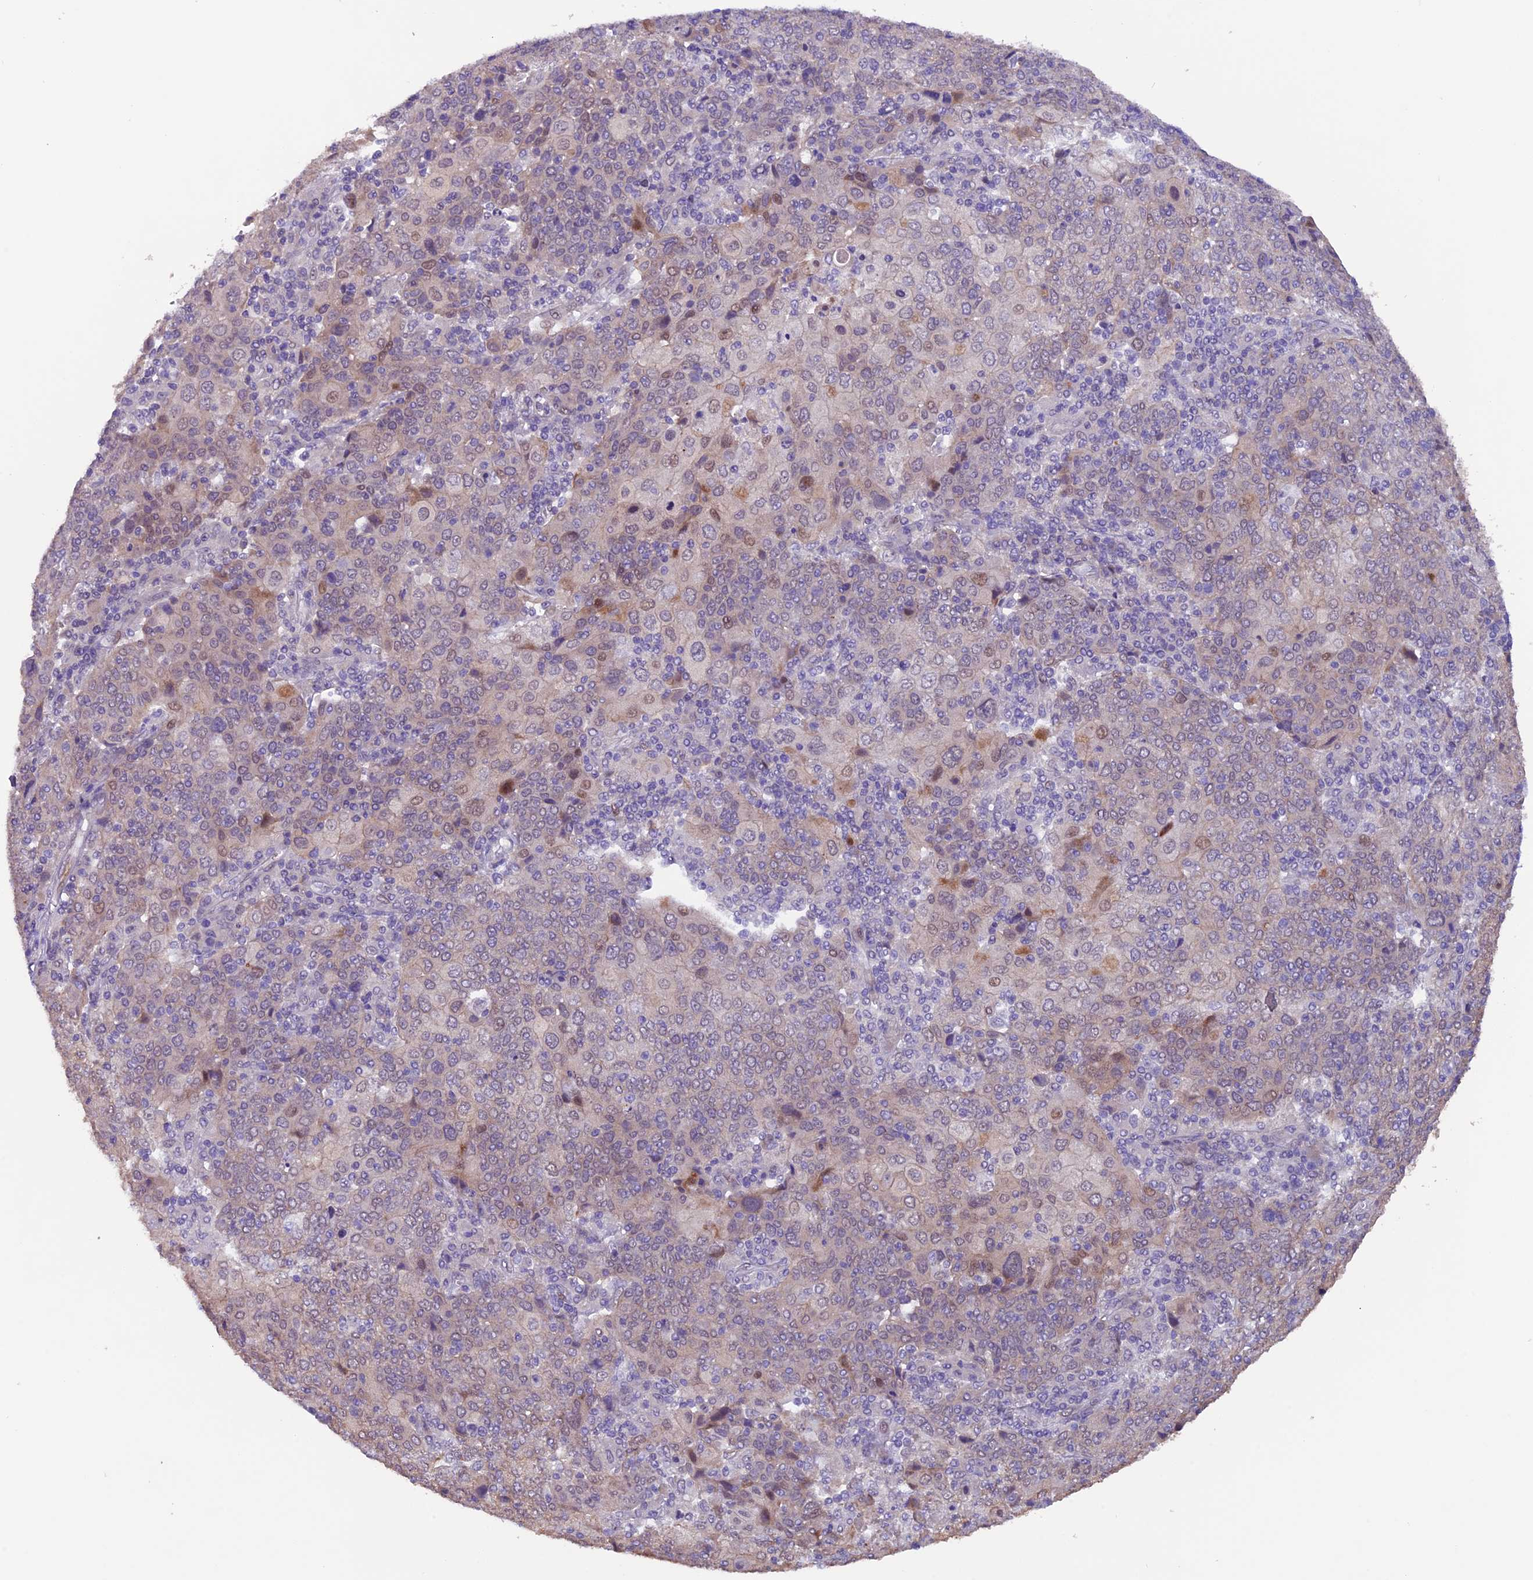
{"staining": {"intensity": "weak", "quantity": "<25%", "location": "cytoplasmic/membranous"}, "tissue": "cervical cancer", "cell_type": "Tumor cells", "image_type": "cancer", "snomed": [{"axis": "morphology", "description": "Squamous cell carcinoma, NOS"}, {"axis": "topography", "description": "Cervix"}], "caption": "An image of cervical squamous cell carcinoma stained for a protein displays no brown staining in tumor cells. (DAB immunohistochemistry (IHC), high magnification).", "gene": "NCK2", "patient": {"sex": "female", "age": 67}}